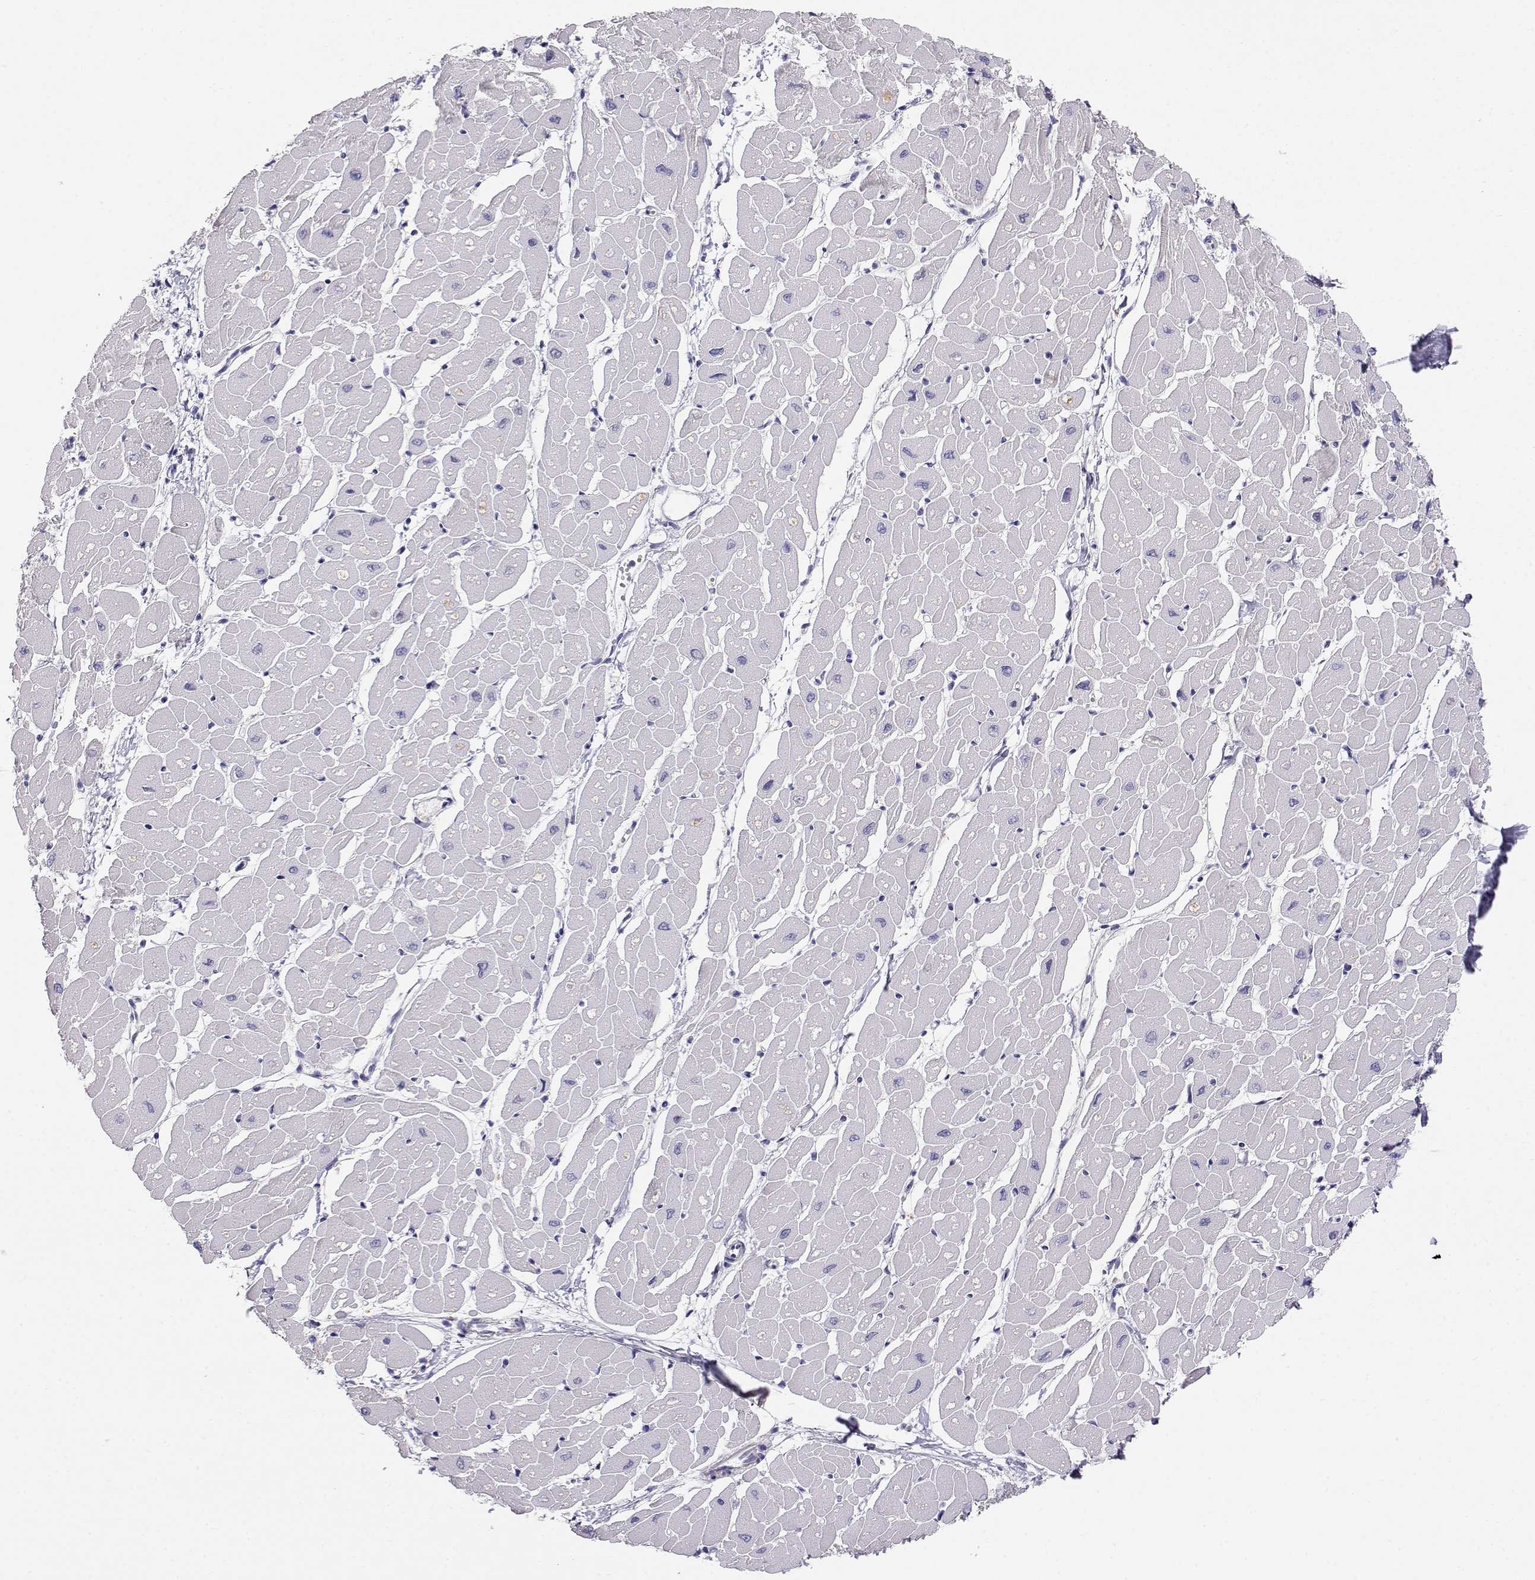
{"staining": {"intensity": "negative", "quantity": "none", "location": "none"}, "tissue": "heart muscle", "cell_type": "Cardiomyocytes", "image_type": "normal", "snomed": [{"axis": "morphology", "description": "Normal tissue, NOS"}, {"axis": "topography", "description": "Heart"}], "caption": "Cardiomyocytes show no significant protein positivity in normal heart muscle. The staining is performed using DAB brown chromogen with nuclei counter-stained in using hematoxylin.", "gene": "CDHR1", "patient": {"sex": "male", "age": 57}}